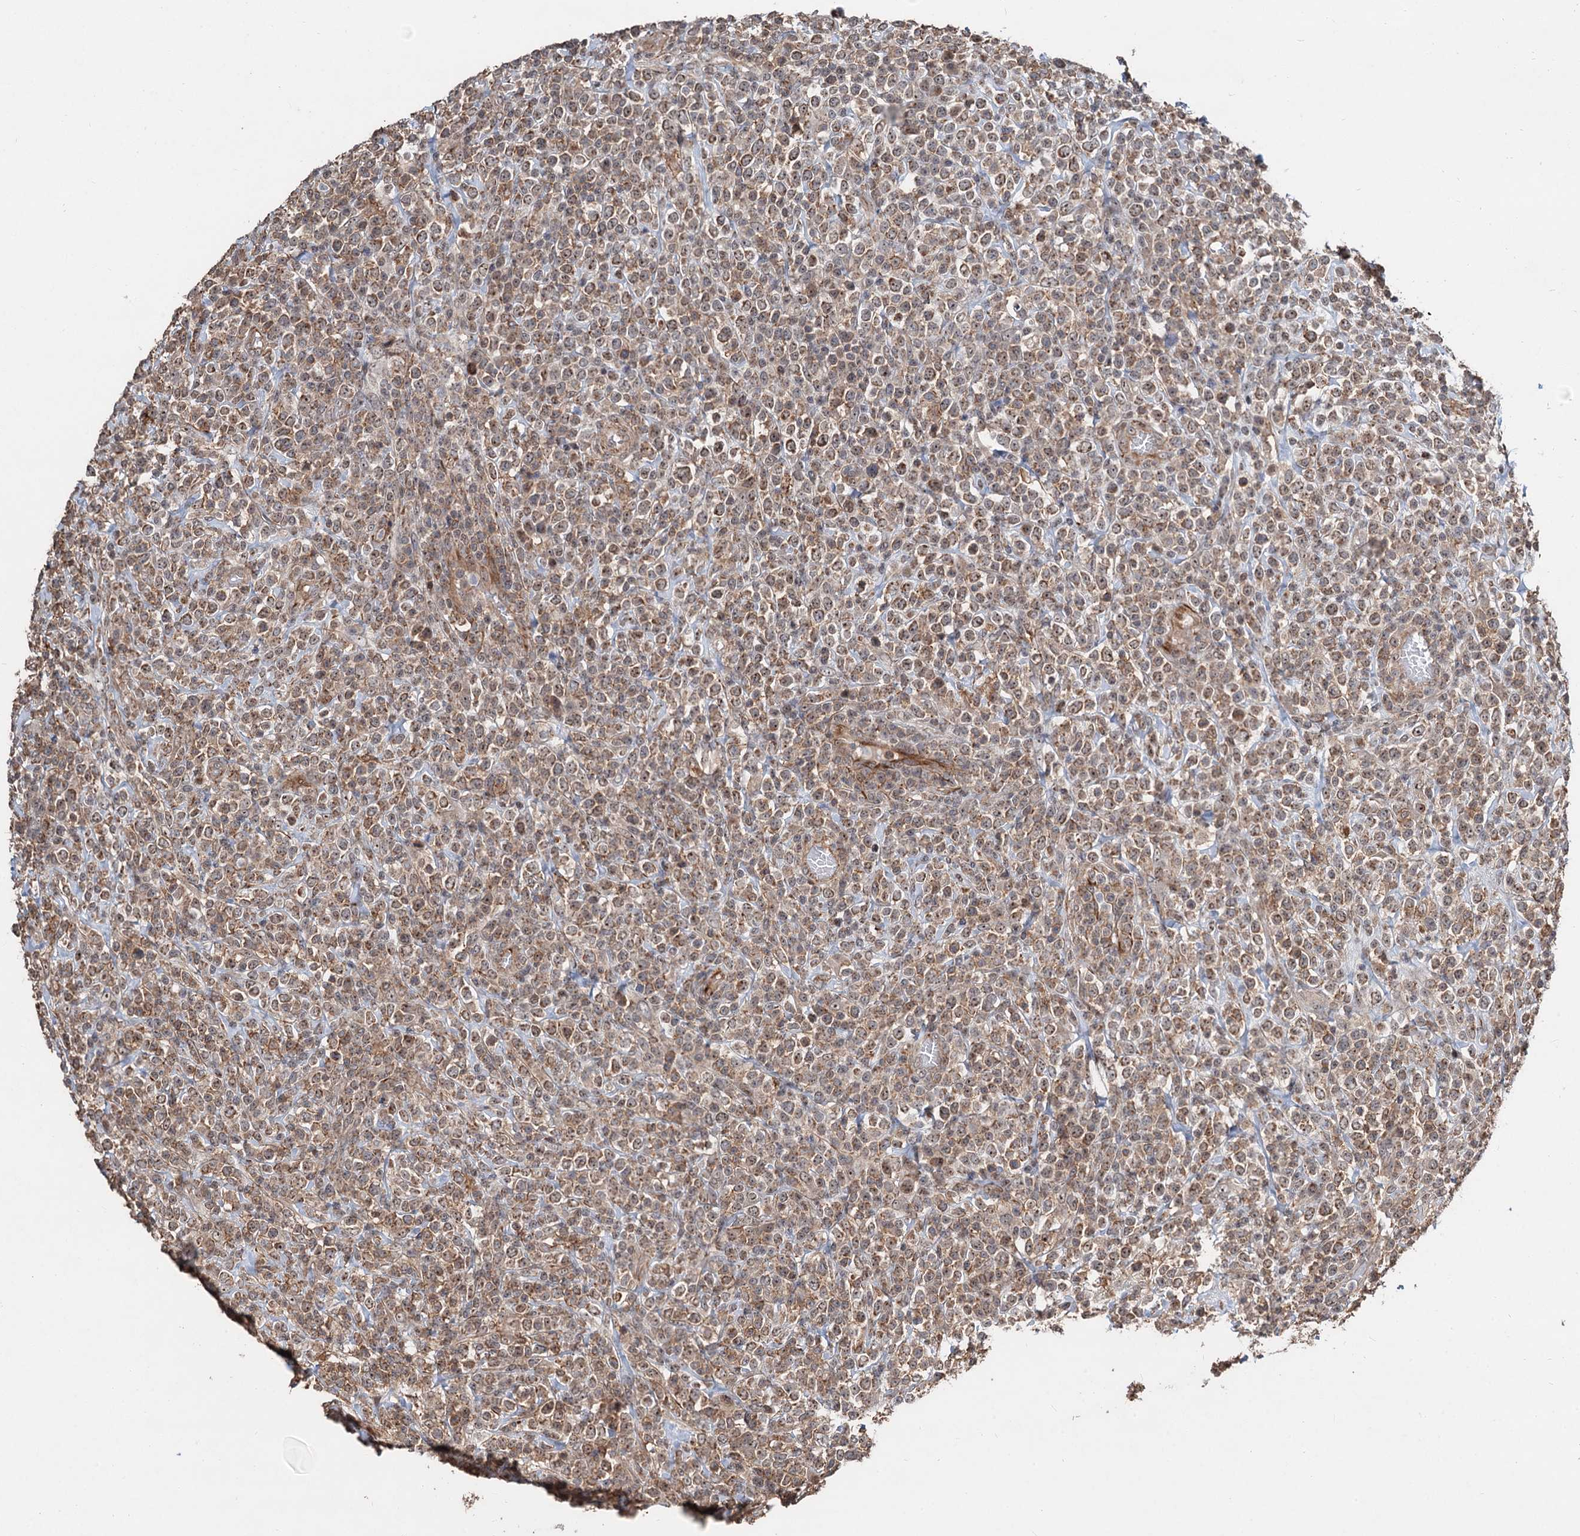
{"staining": {"intensity": "weak", "quantity": ">75%", "location": "nuclear"}, "tissue": "lymphoma", "cell_type": "Tumor cells", "image_type": "cancer", "snomed": [{"axis": "morphology", "description": "Malignant lymphoma, non-Hodgkin's type, High grade"}, {"axis": "topography", "description": "Colon"}], "caption": "Immunohistochemical staining of human lymphoma exhibits low levels of weak nuclear expression in about >75% of tumor cells.", "gene": "TMA16", "patient": {"sex": "female", "age": 53}}